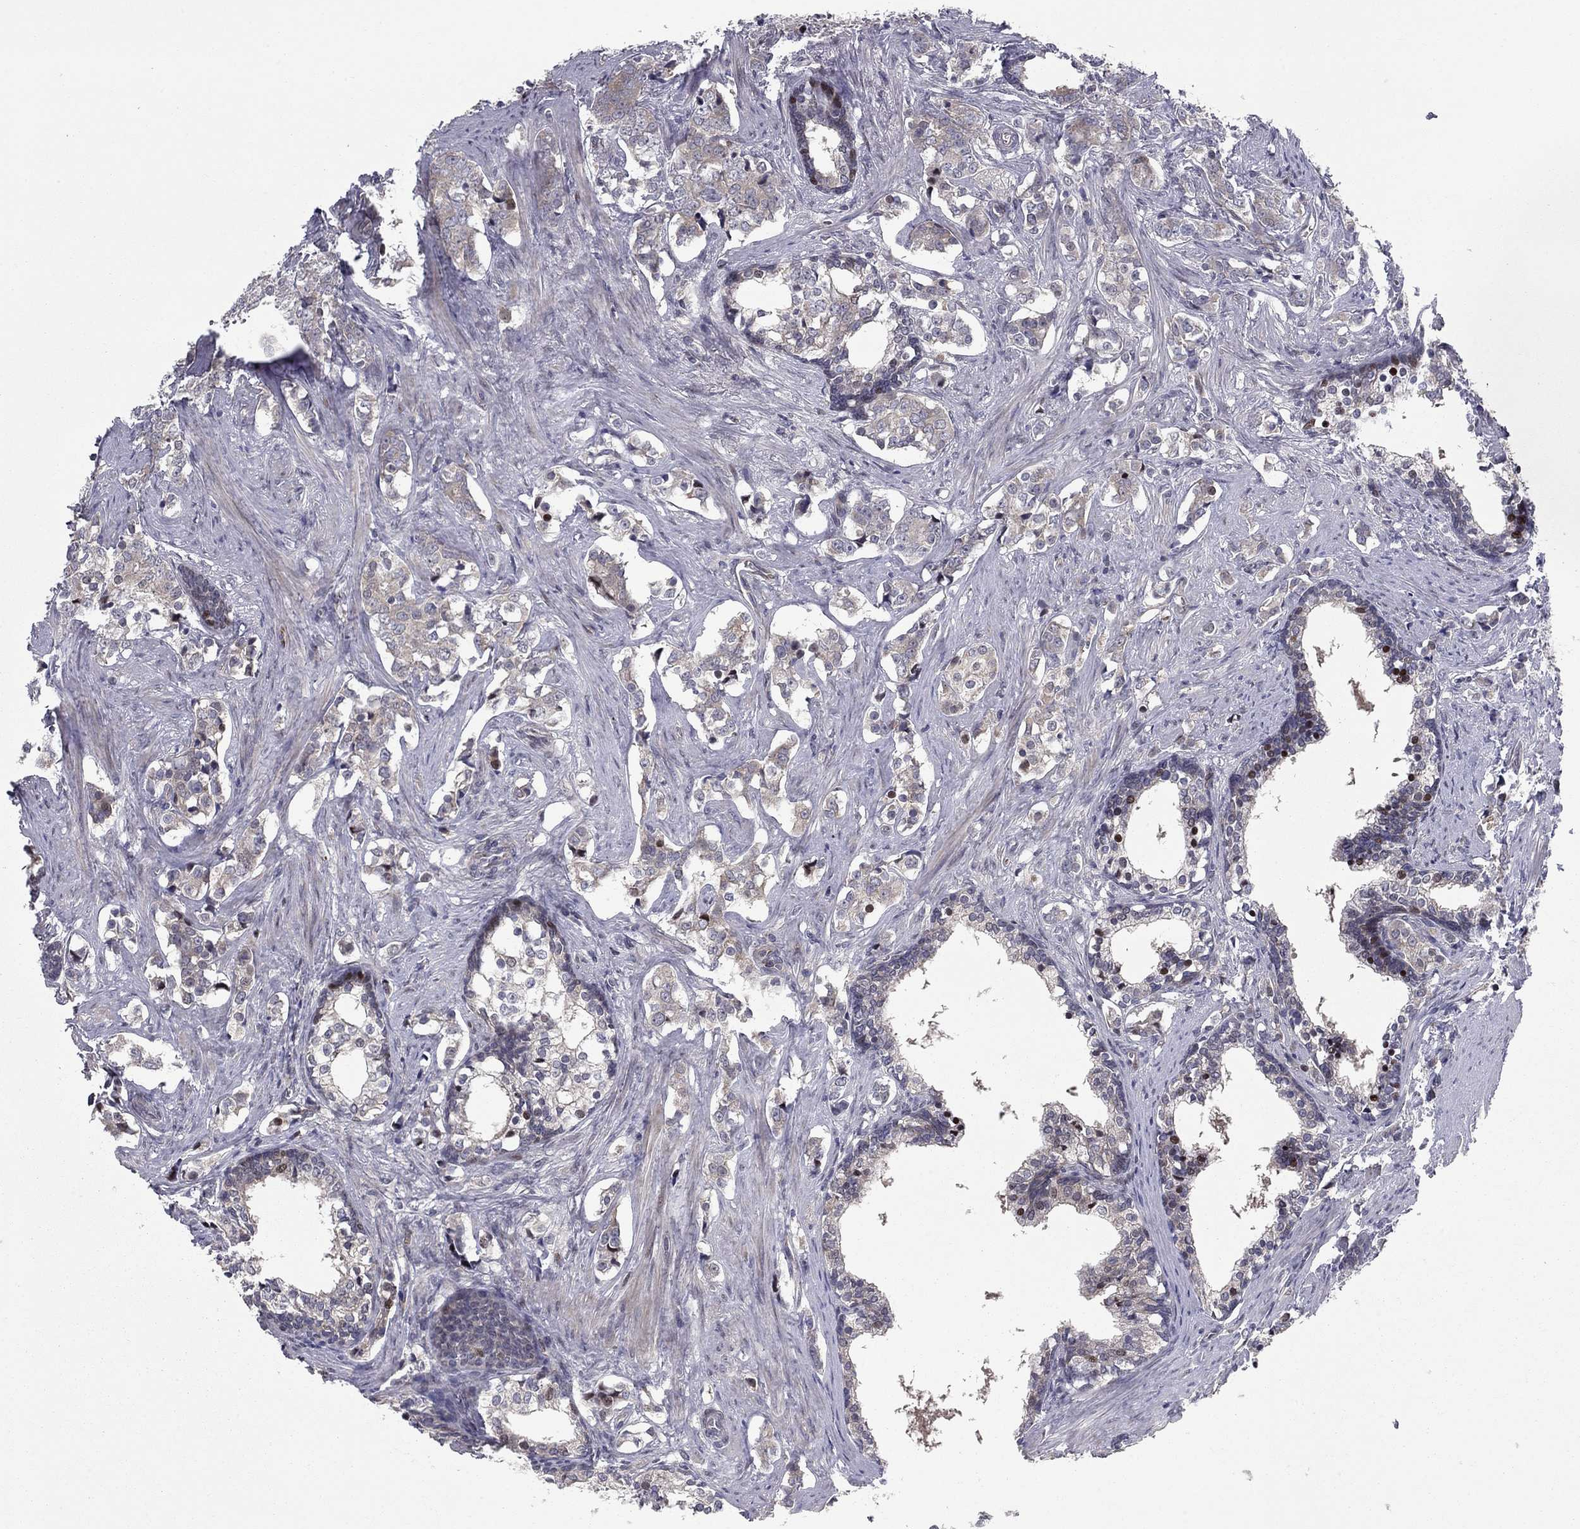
{"staining": {"intensity": "weak", "quantity": "25%-75%", "location": "cytoplasmic/membranous"}, "tissue": "prostate cancer", "cell_type": "Tumor cells", "image_type": "cancer", "snomed": [{"axis": "morphology", "description": "Adenocarcinoma, NOS"}, {"axis": "topography", "description": "Prostate and seminal vesicle, NOS"}], "caption": "The photomicrograph shows immunohistochemical staining of prostate adenocarcinoma. There is weak cytoplasmic/membranous positivity is present in about 25%-75% of tumor cells.", "gene": "DUSP7", "patient": {"sex": "male", "age": 63}}